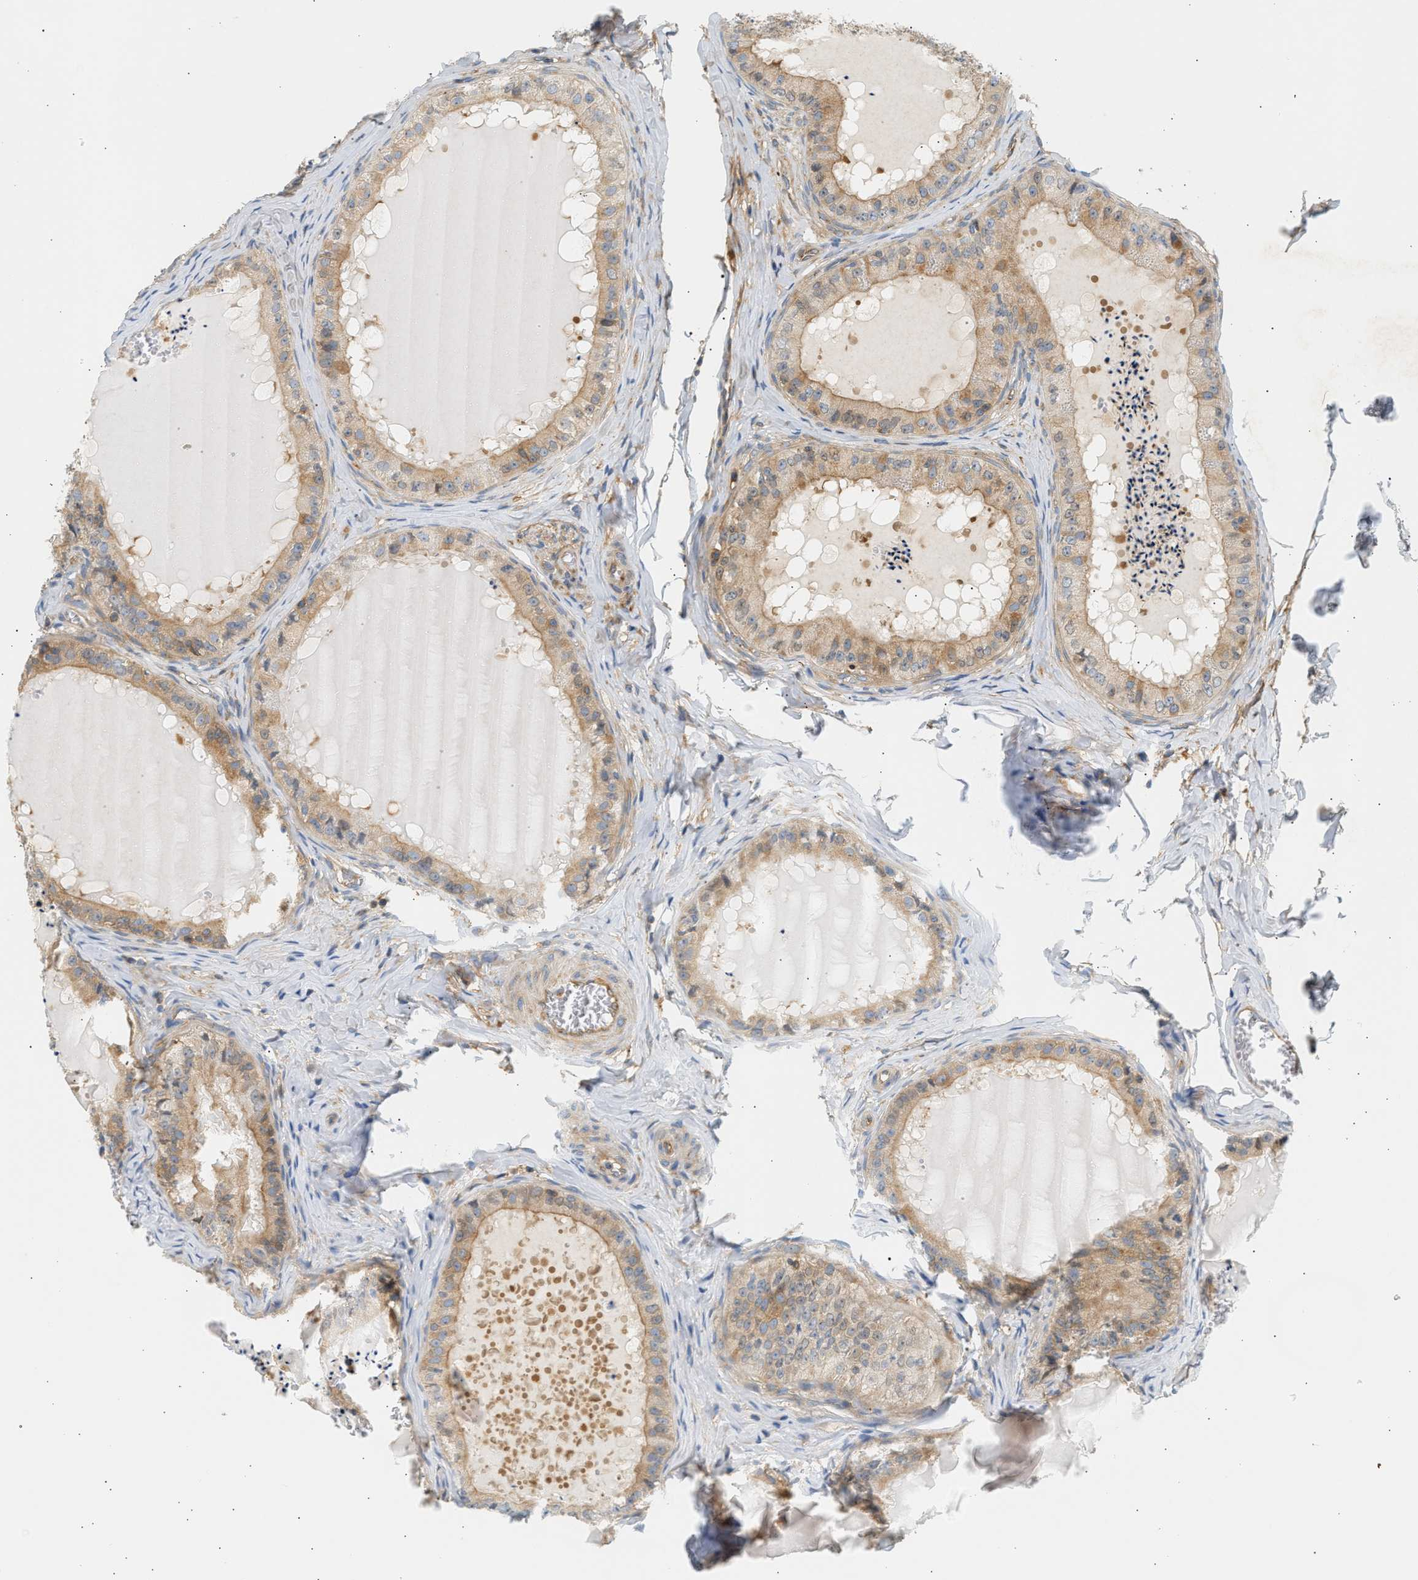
{"staining": {"intensity": "moderate", "quantity": ">75%", "location": "cytoplasmic/membranous"}, "tissue": "epididymis", "cell_type": "Glandular cells", "image_type": "normal", "snomed": [{"axis": "morphology", "description": "Normal tissue, NOS"}, {"axis": "topography", "description": "Epididymis"}], "caption": "DAB immunohistochemical staining of unremarkable human epididymis displays moderate cytoplasmic/membranous protein staining in approximately >75% of glandular cells. Ihc stains the protein in brown and the nuclei are stained blue.", "gene": "PAFAH1B1", "patient": {"sex": "male", "age": 31}}